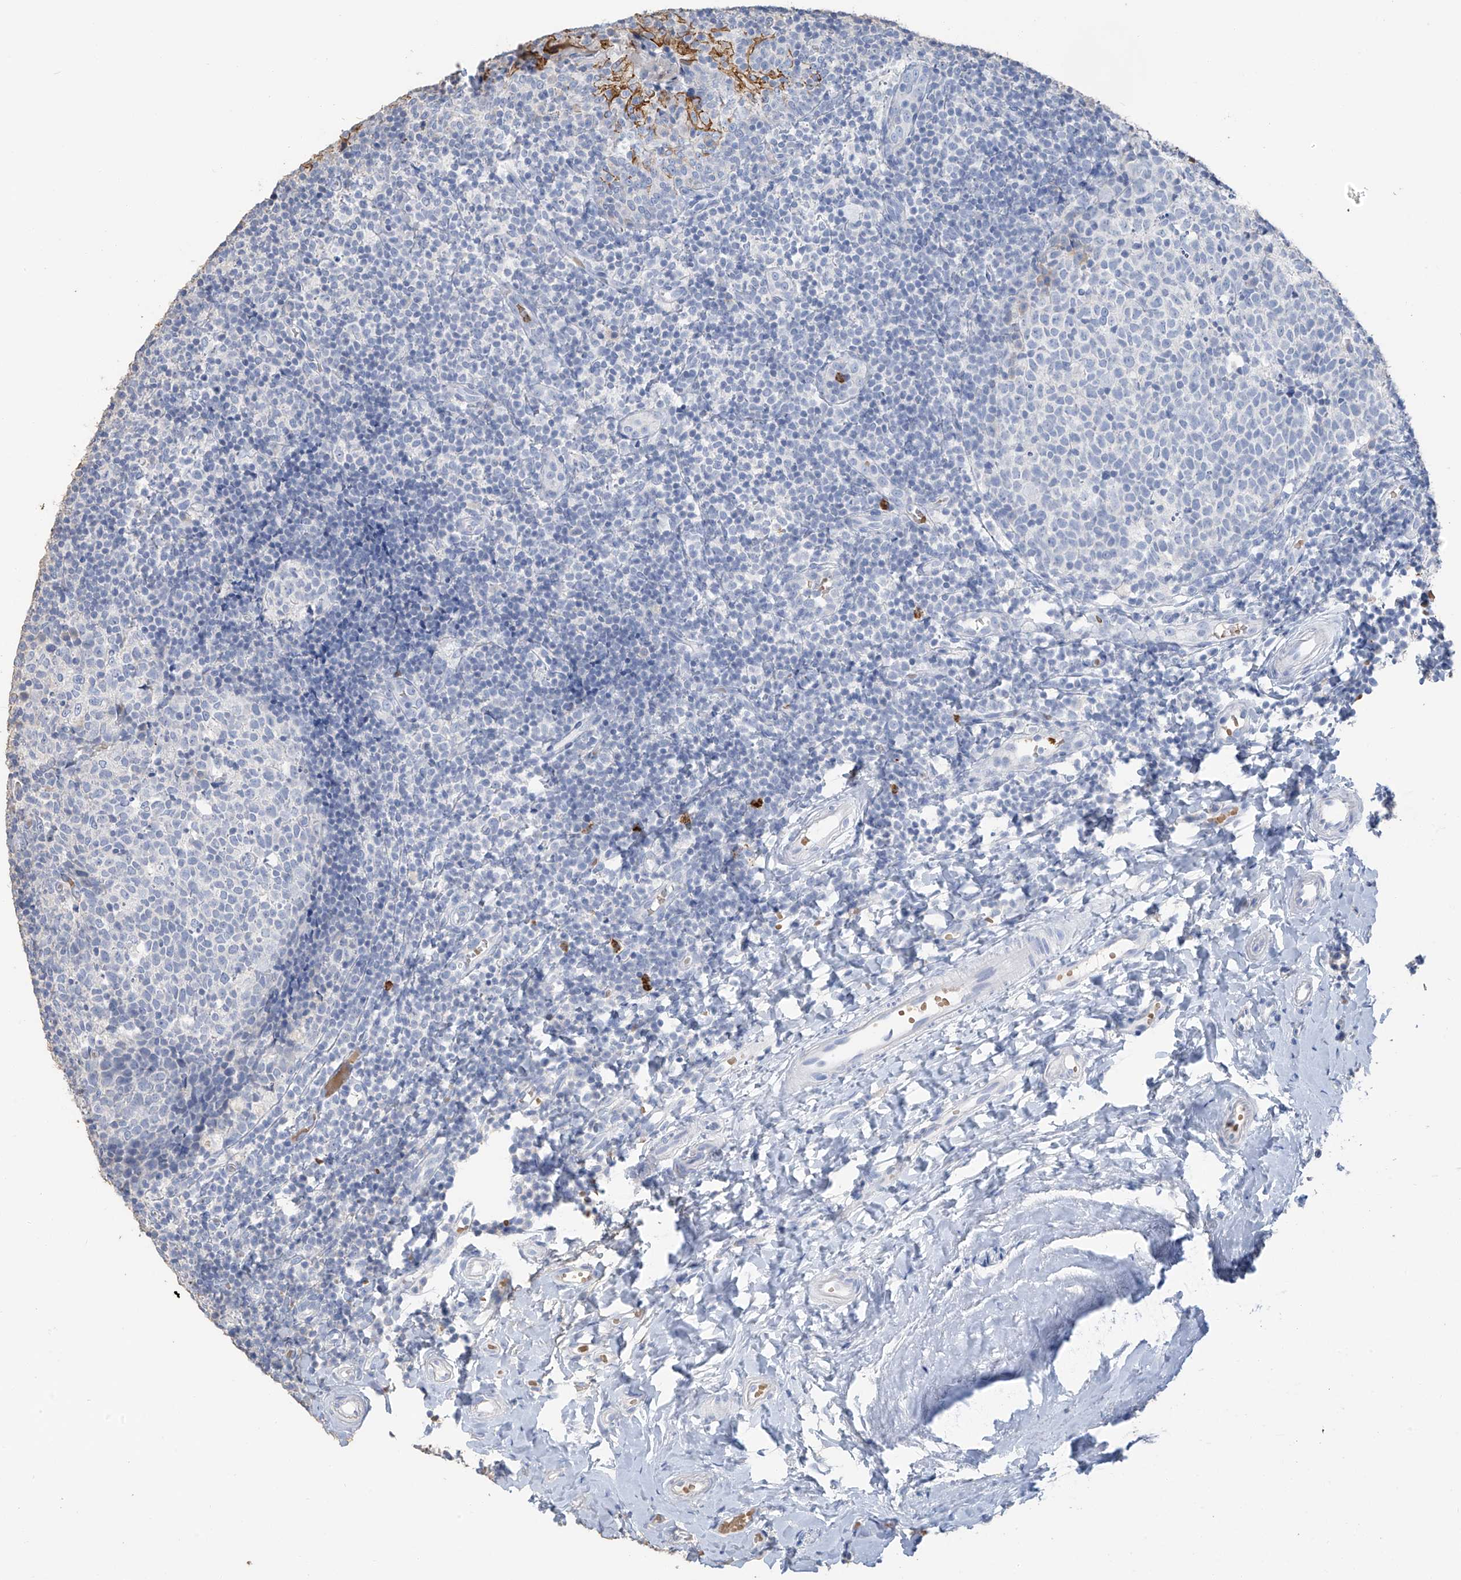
{"staining": {"intensity": "negative", "quantity": "none", "location": "none"}, "tissue": "tonsil", "cell_type": "Germinal center cells", "image_type": "normal", "snomed": [{"axis": "morphology", "description": "Normal tissue, NOS"}, {"axis": "topography", "description": "Tonsil"}], "caption": "Immunohistochemistry of benign tonsil reveals no staining in germinal center cells.", "gene": "PAFAH1B3", "patient": {"sex": "female", "age": 19}}